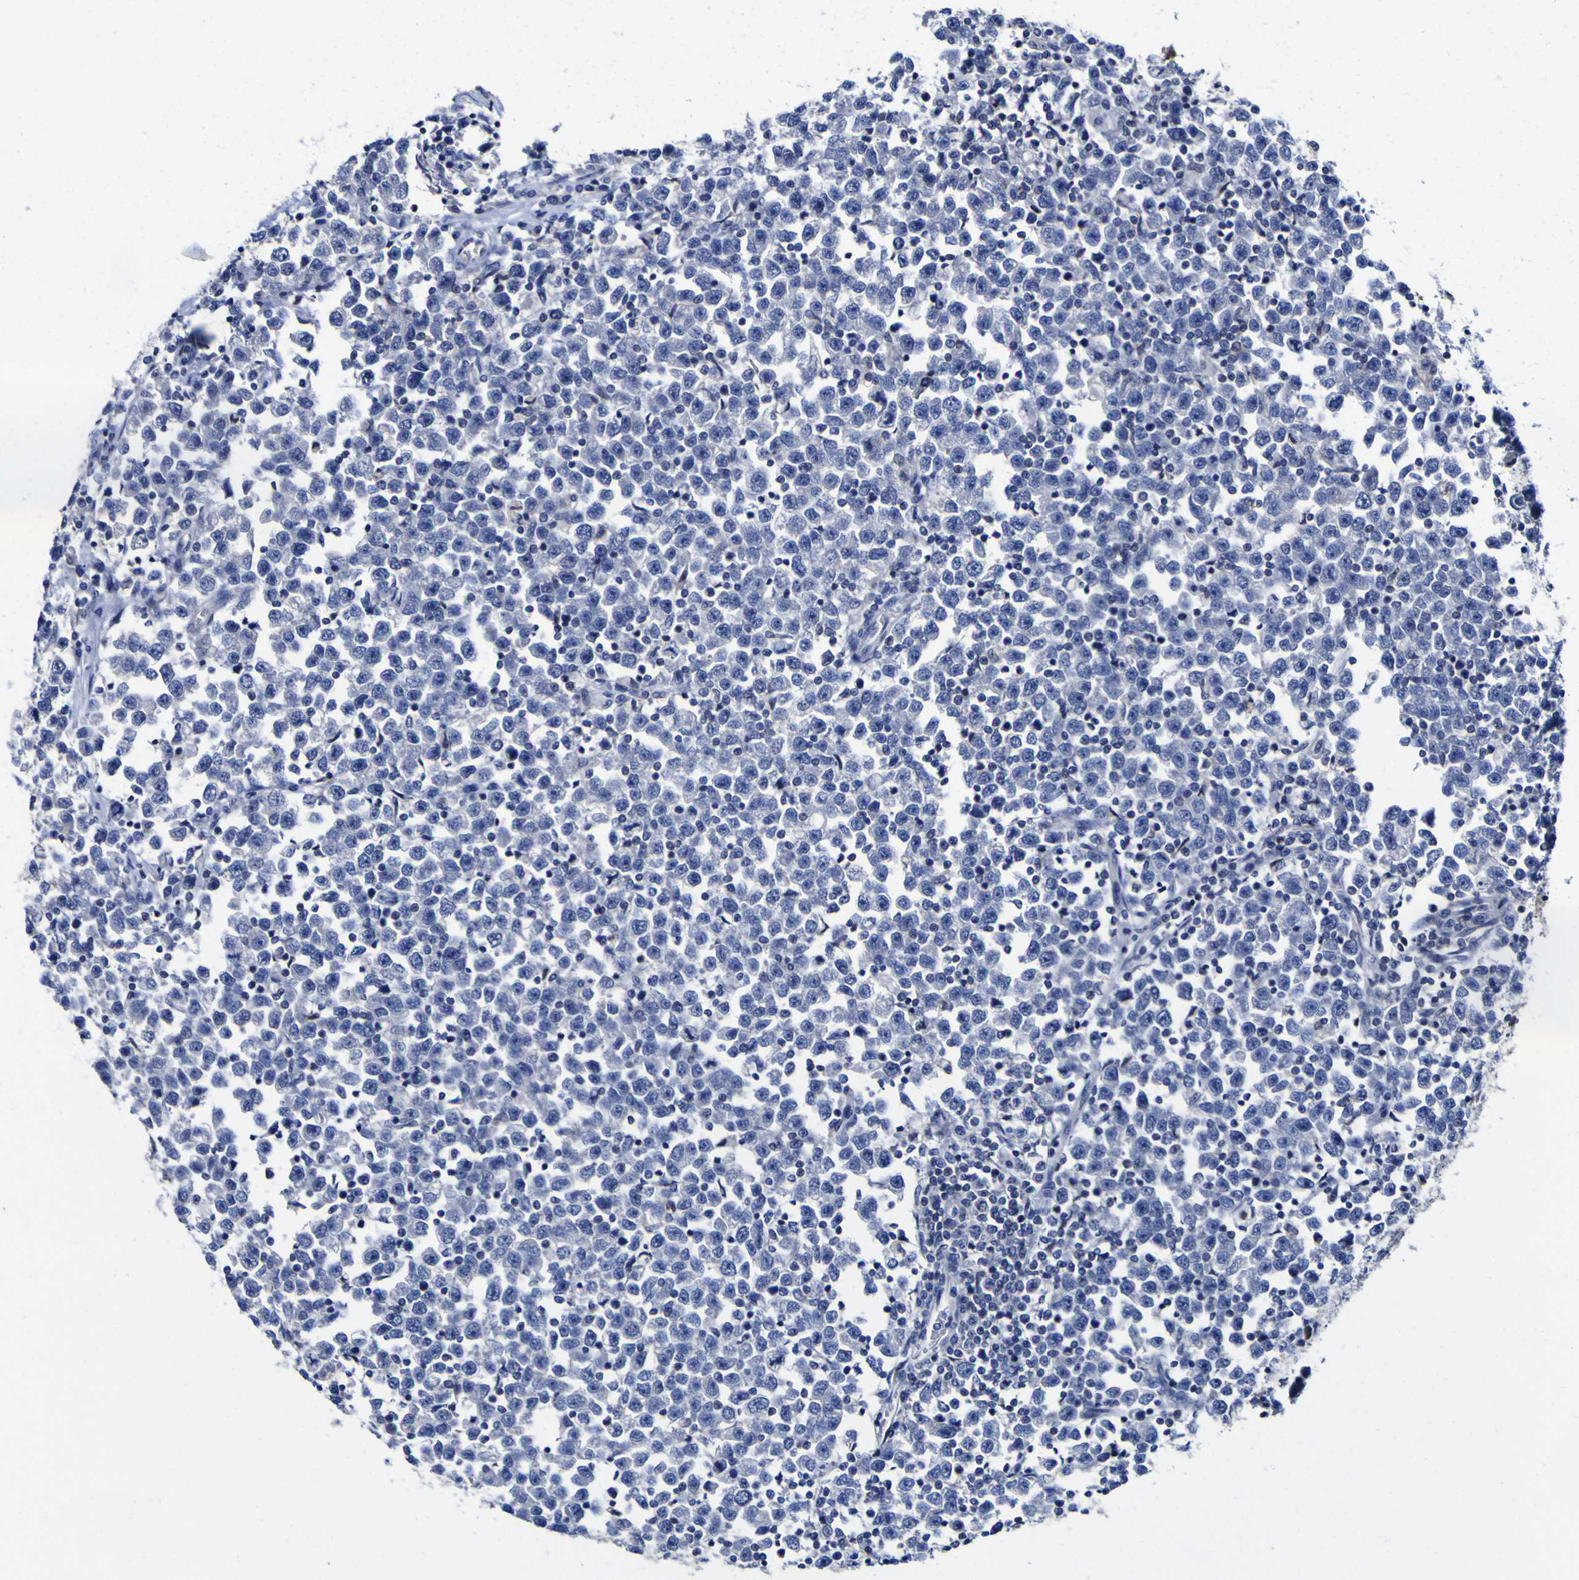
{"staining": {"intensity": "negative", "quantity": "none", "location": "none"}, "tissue": "testis cancer", "cell_type": "Tumor cells", "image_type": "cancer", "snomed": [{"axis": "morphology", "description": "Seminoma, NOS"}, {"axis": "topography", "description": "Testis"}], "caption": "Human testis cancer stained for a protein using immunohistochemistry (IHC) displays no positivity in tumor cells.", "gene": "CASP6", "patient": {"sex": "male", "age": 43}}